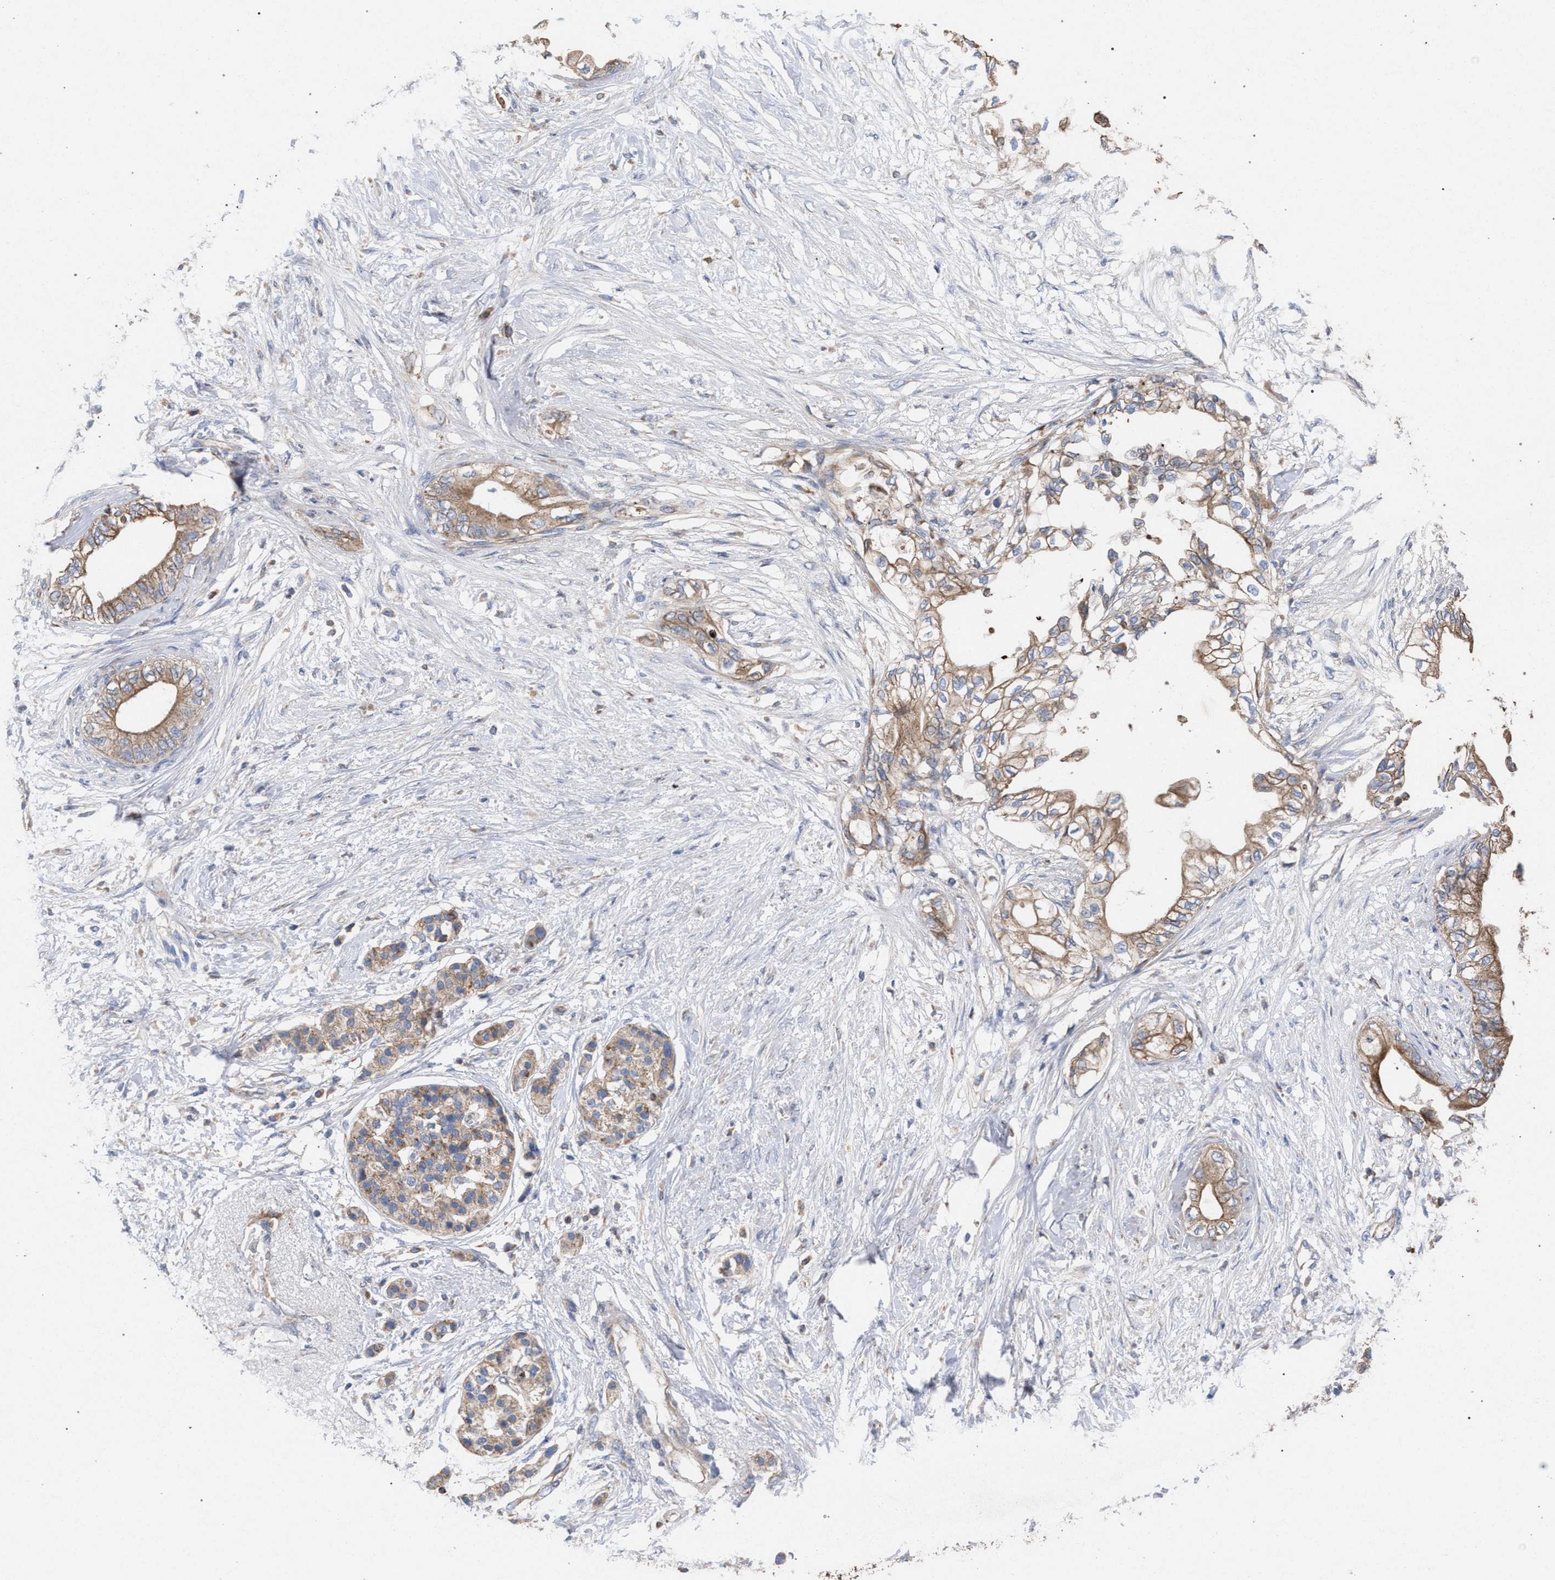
{"staining": {"intensity": "weak", "quantity": ">75%", "location": "cytoplasmic/membranous"}, "tissue": "pancreatic cancer", "cell_type": "Tumor cells", "image_type": "cancer", "snomed": [{"axis": "morphology", "description": "Normal tissue, NOS"}, {"axis": "morphology", "description": "Adenocarcinoma, NOS"}, {"axis": "topography", "description": "Pancreas"}, {"axis": "topography", "description": "Duodenum"}], "caption": "Tumor cells demonstrate weak cytoplasmic/membranous staining in approximately >75% of cells in pancreatic adenocarcinoma.", "gene": "BCL2L12", "patient": {"sex": "female", "age": 60}}